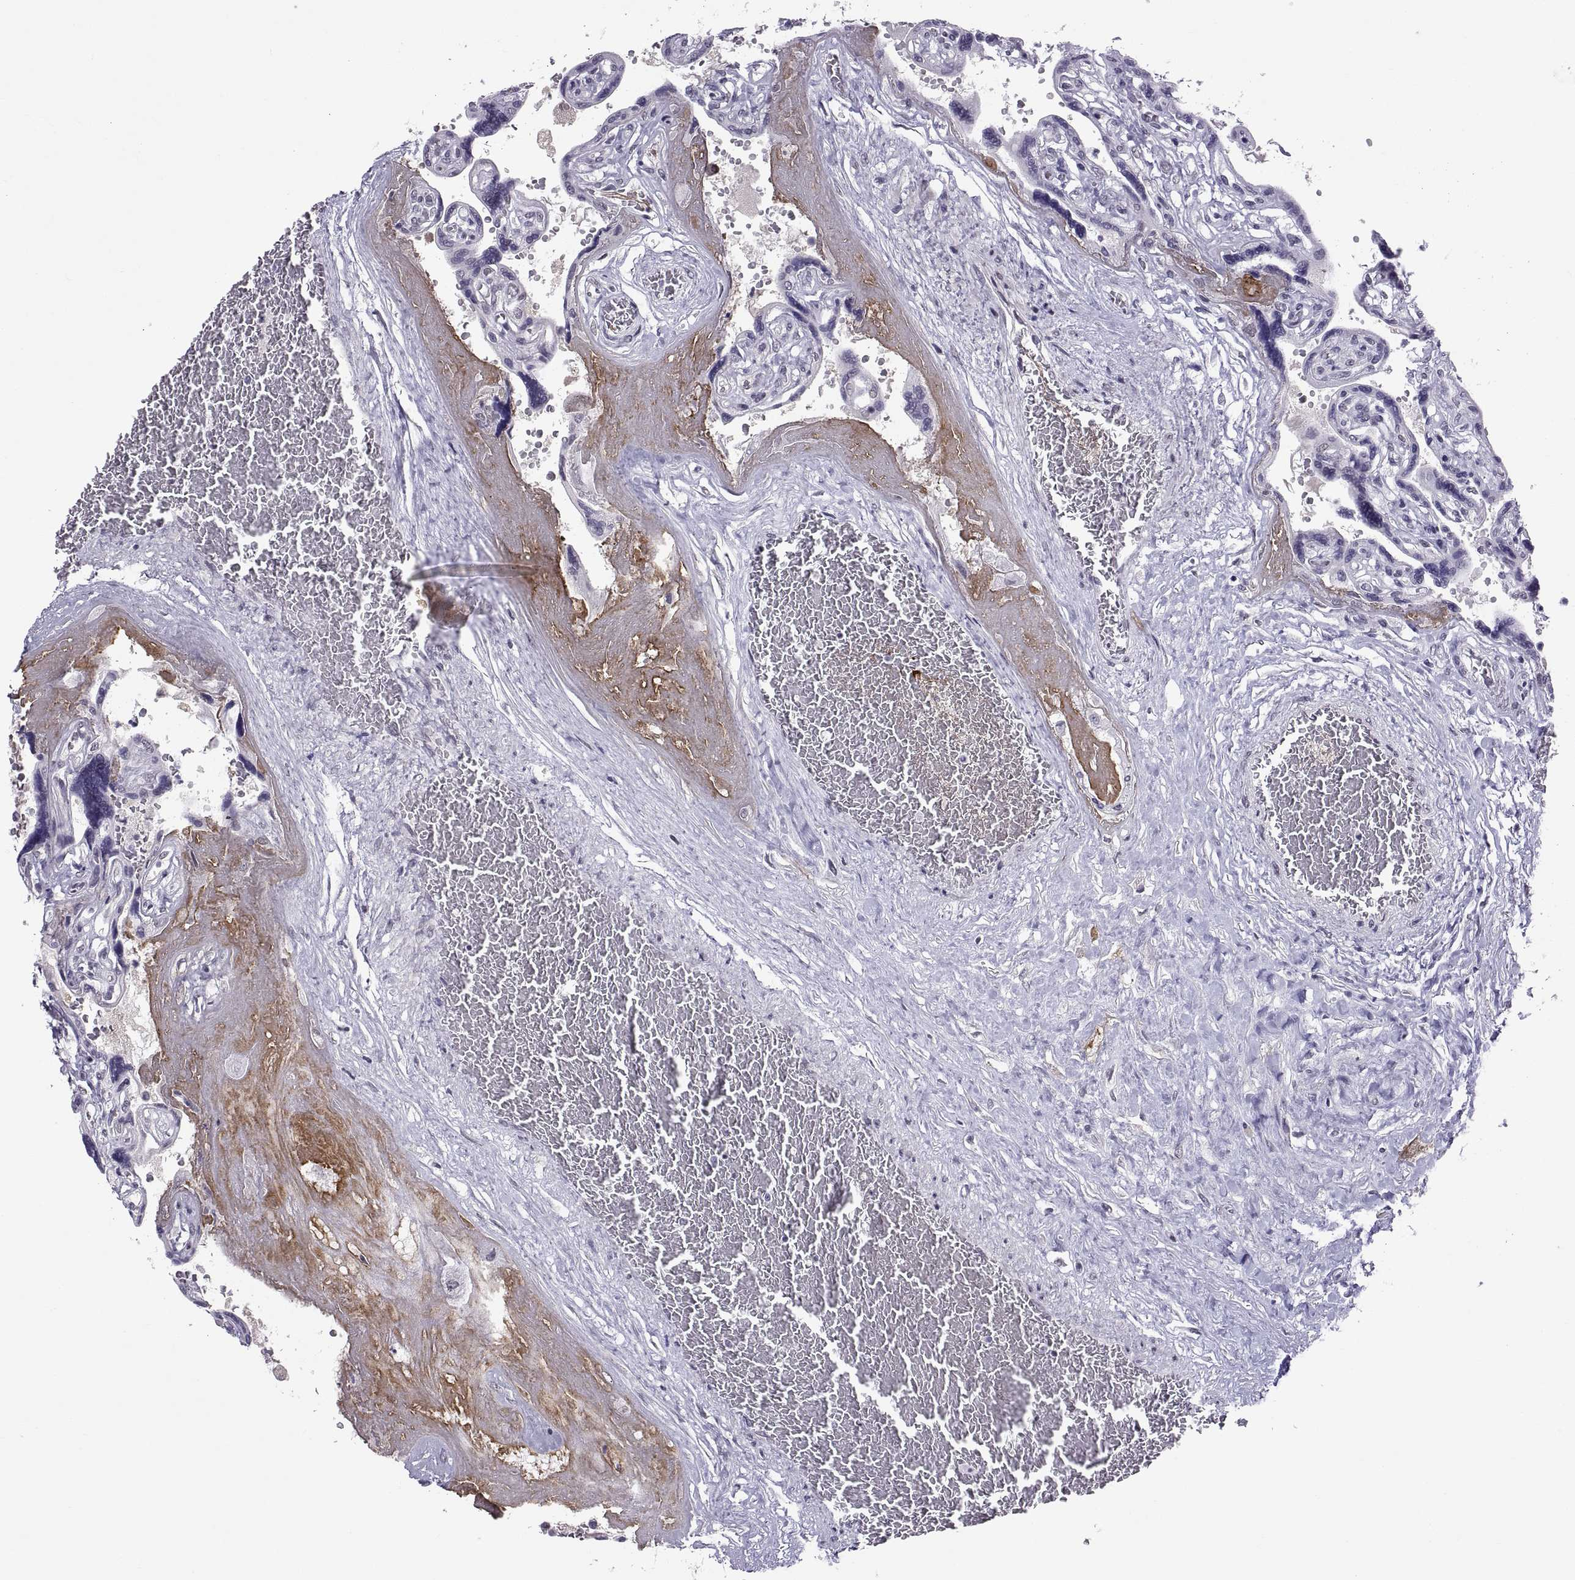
{"staining": {"intensity": "negative", "quantity": "none", "location": "none"}, "tissue": "placenta", "cell_type": "Decidual cells", "image_type": "normal", "snomed": [{"axis": "morphology", "description": "Normal tissue, NOS"}, {"axis": "topography", "description": "Placenta"}], "caption": "Decidual cells are negative for protein expression in normal human placenta. The staining was performed using DAB to visualize the protein expression in brown, while the nuclei were stained in blue with hematoxylin (Magnification: 20x).", "gene": "KRT77", "patient": {"sex": "female", "age": 32}}